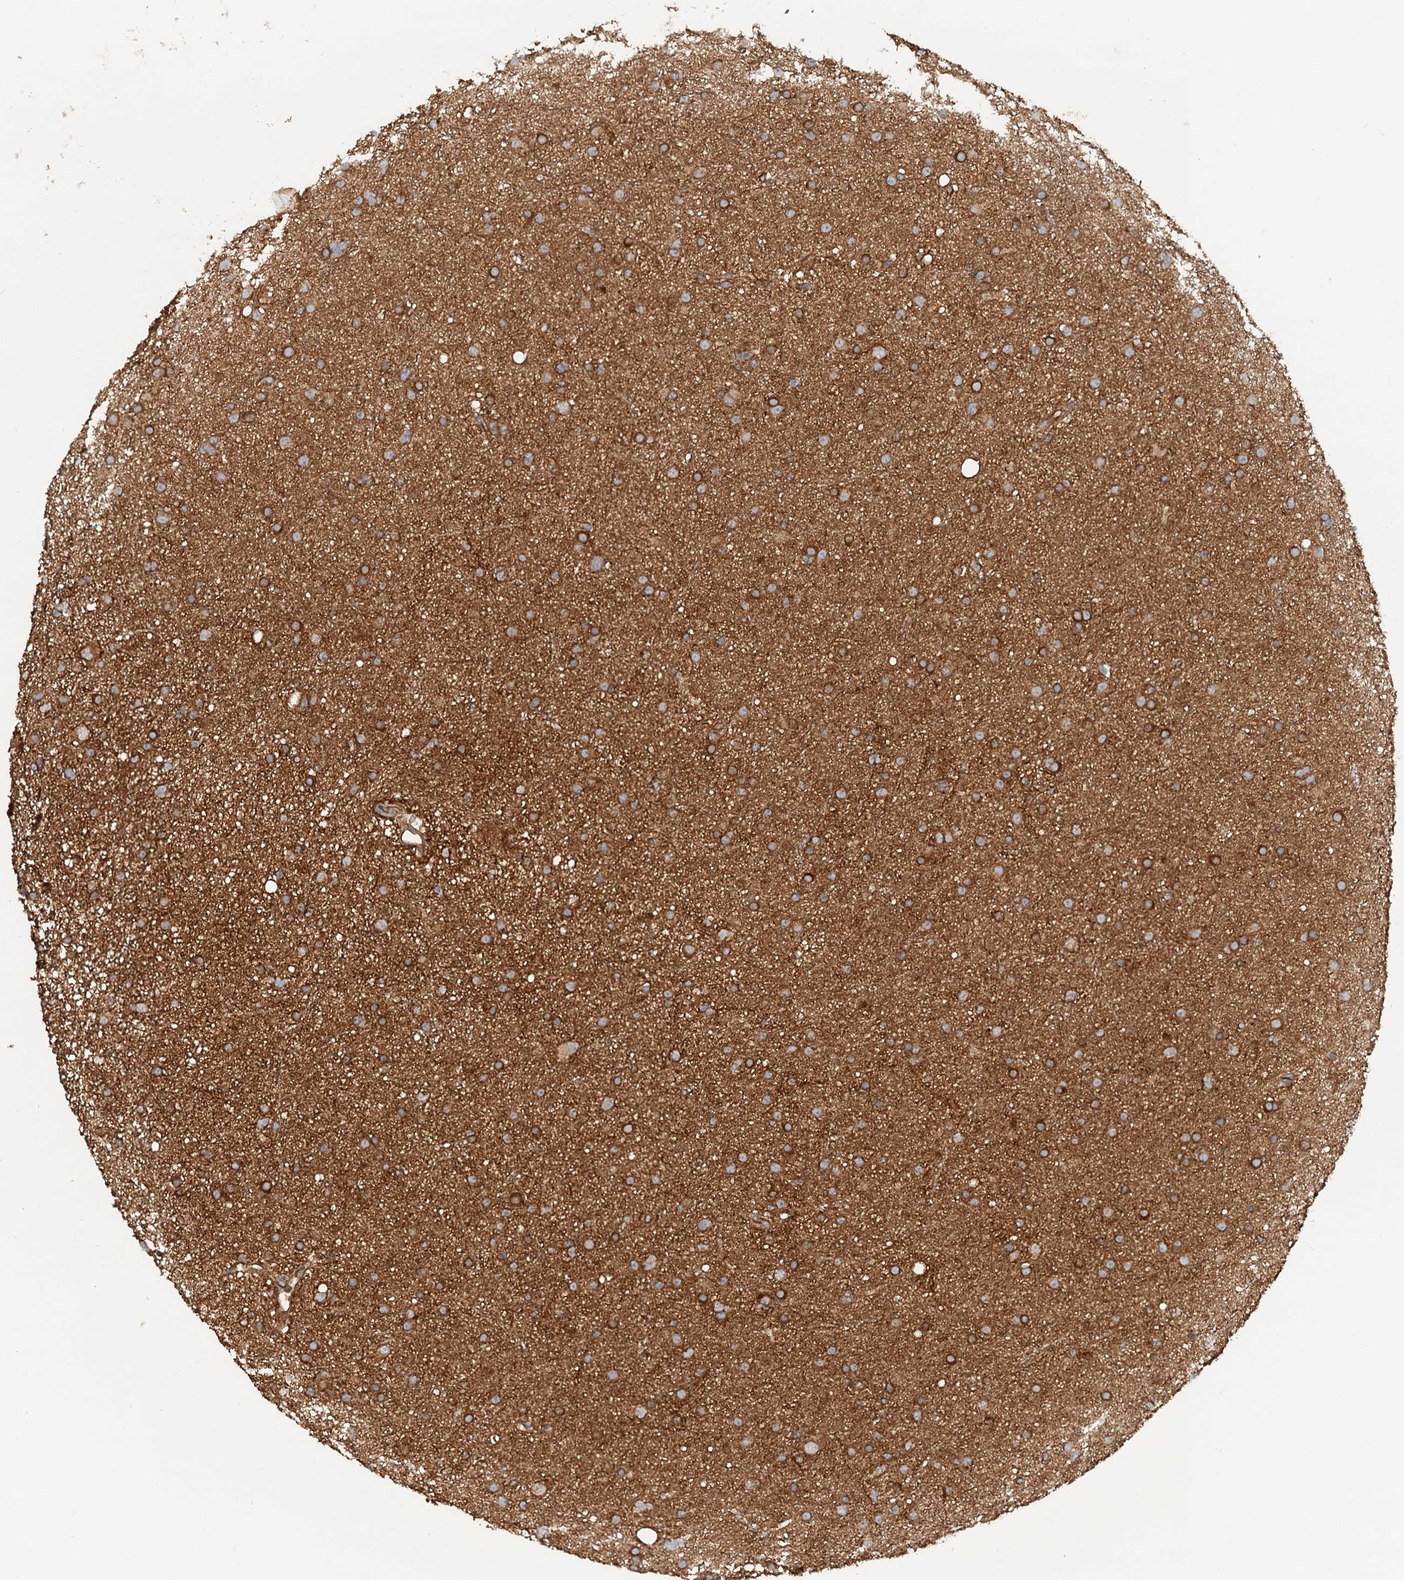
{"staining": {"intensity": "moderate", "quantity": ">75%", "location": "cytoplasmic/membranous"}, "tissue": "glioma", "cell_type": "Tumor cells", "image_type": "cancer", "snomed": [{"axis": "morphology", "description": "Glioma, malignant, Low grade"}, {"axis": "topography", "description": "Cerebral cortex"}], "caption": "This is an image of IHC staining of glioma, which shows moderate positivity in the cytoplasmic/membranous of tumor cells.", "gene": "NIPAL3", "patient": {"sex": "female", "age": 39}}